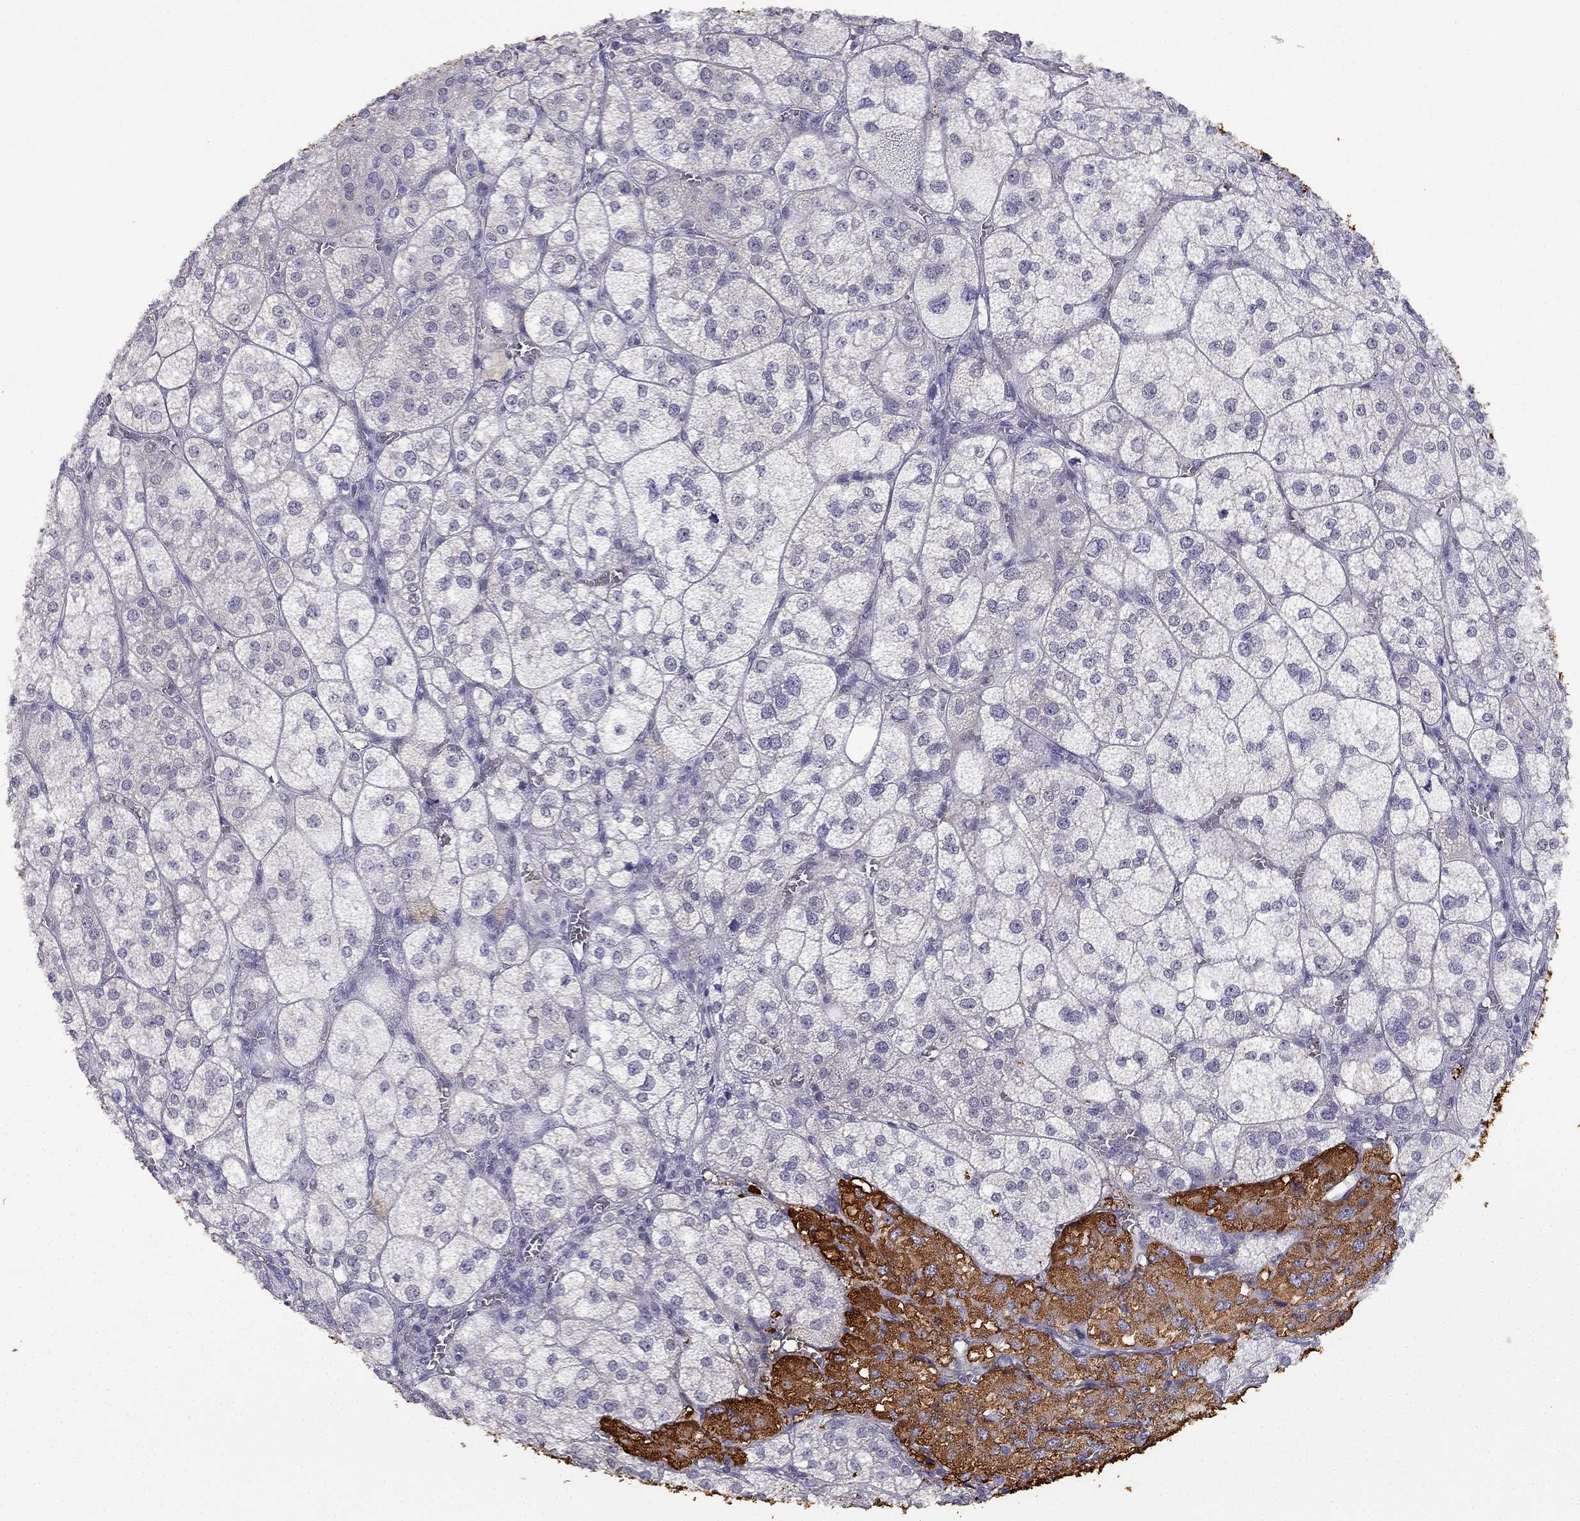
{"staining": {"intensity": "strong", "quantity": "<25%", "location": "cytoplasmic/membranous"}, "tissue": "adrenal gland", "cell_type": "Glandular cells", "image_type": "normal", "snomed": [{"axis": "morphology", "description": "Normal tissue, NOS"}, {"axis": "topography", "description": "Adrenal gland"}], "caption": "IHC of benign adrenal gland demonstrates medium levels of strong cytoplasmic/membranous expression in about <25% of glandular cells.", "gene": "C16orf89", "patient": {"sex": "female", "age": 60}}